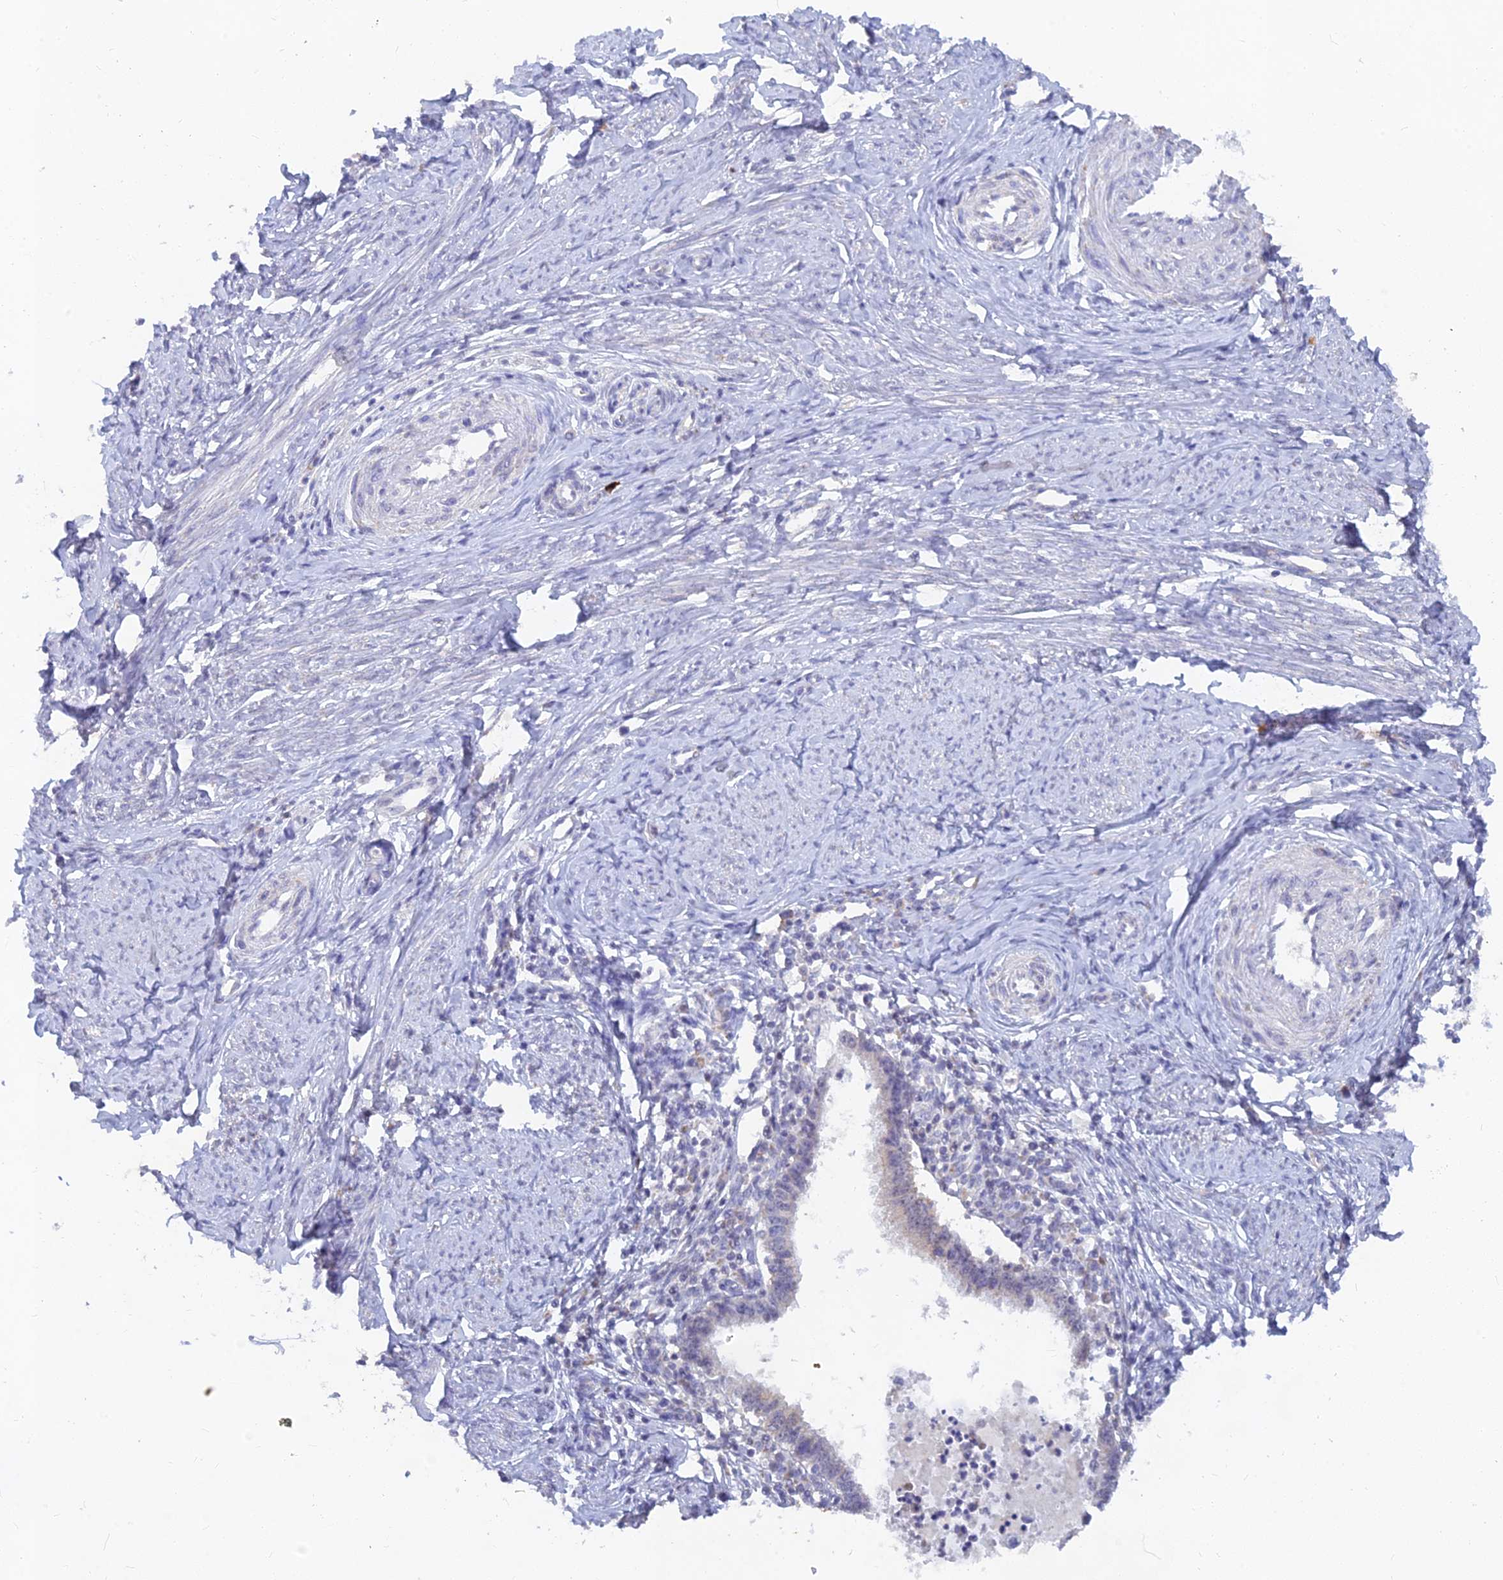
{"staining": {"intensity": "negative", "quantity": "none", "location": "none"}, "tissue": "cervical cancer", "cell_type": "Tumor cells", "image_type": "cancer", "snomed": [{"axis": "morphology", "description": "Adenocarcinoma, NOS"}, {"axis": "topography", "description": "Cervix"}], "caption": "The image reveals no staining of tumor cells in cervical cancer. (DAB immunohistochemistry, high magnification).", "gene": "LRIF1", "patient": {"sex": "female", "age": 36}}